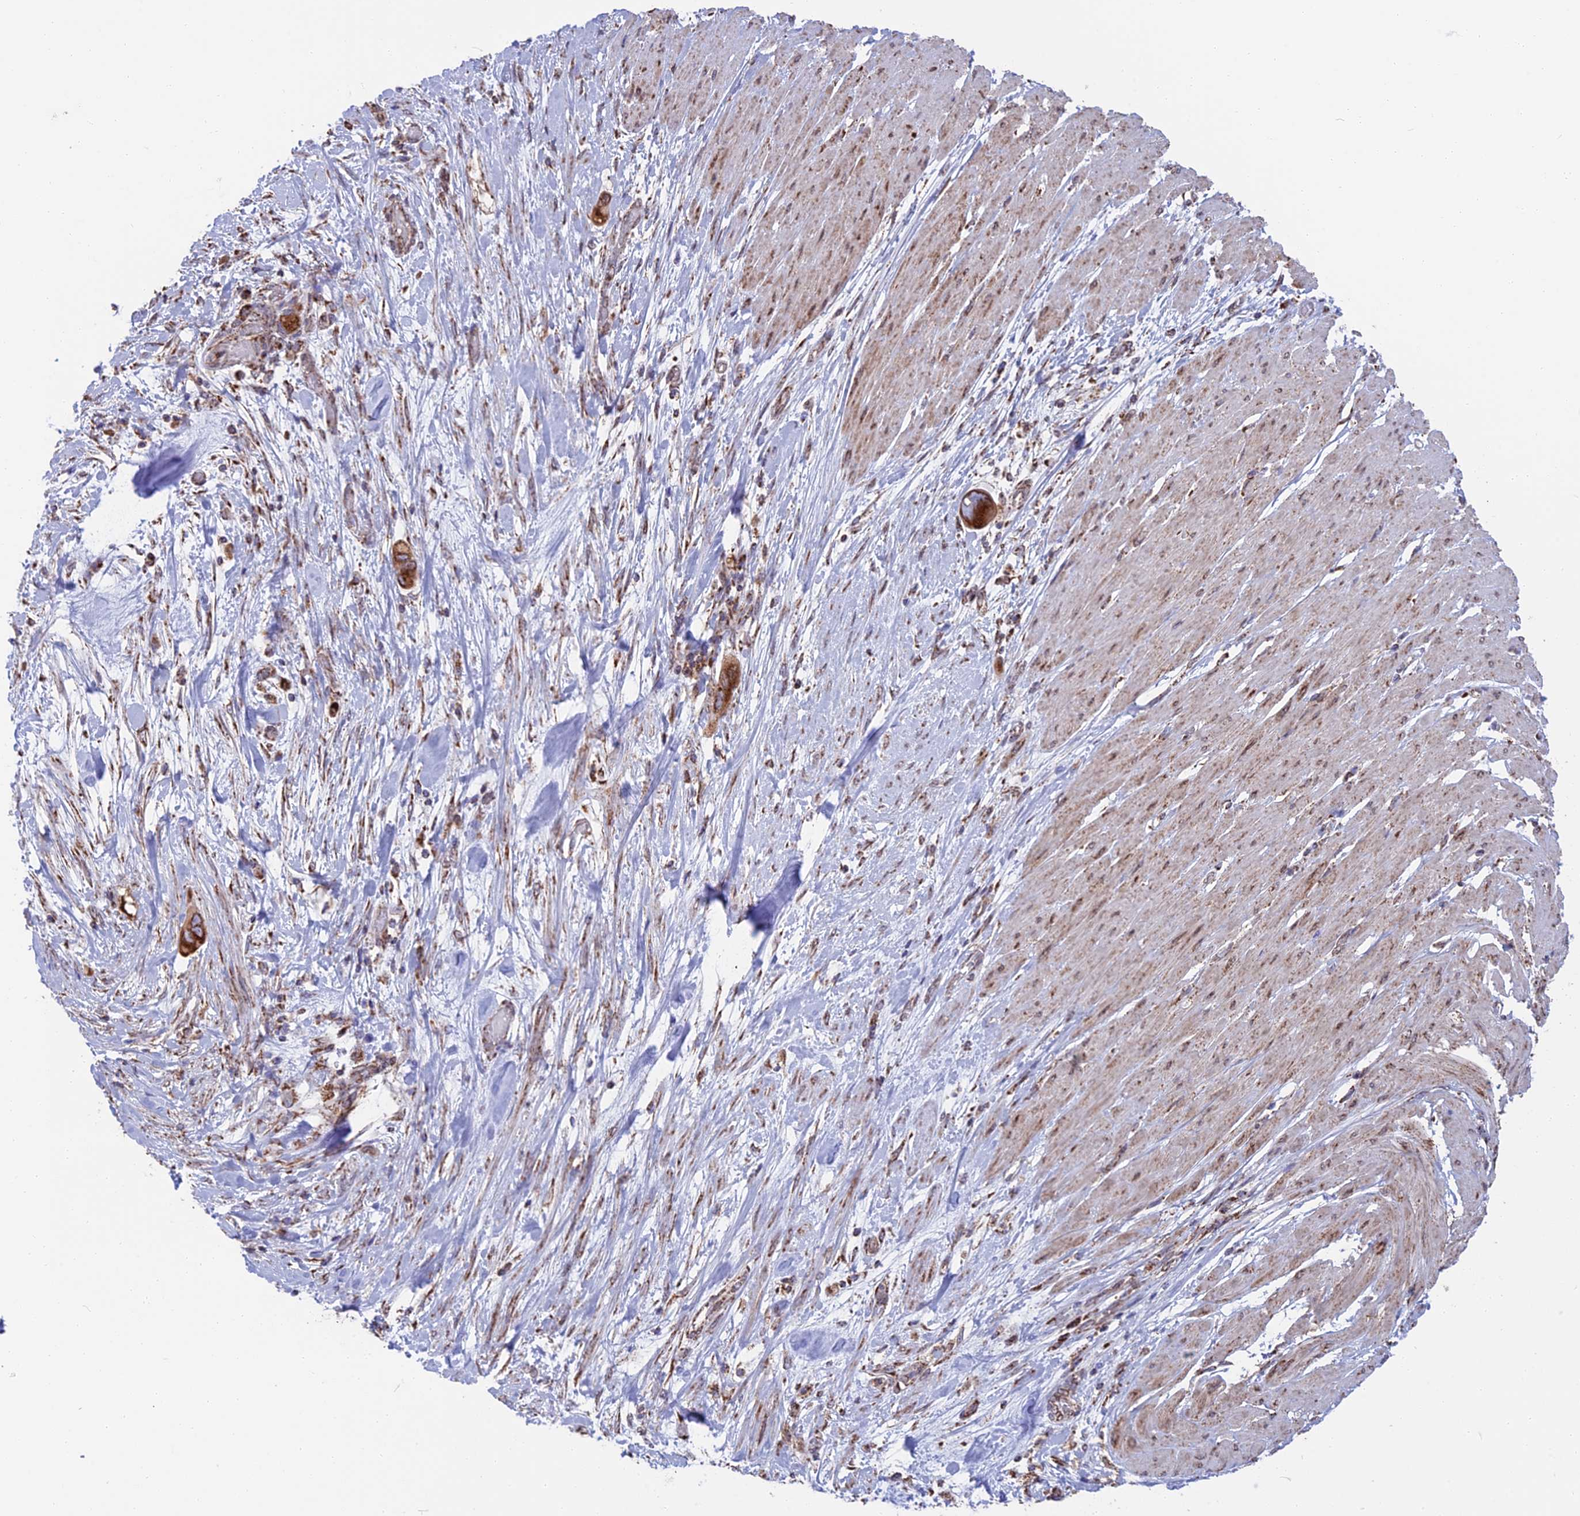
{"staining": {"intensity": "strong", "quantity": ">75%", "location": "cytoplasmic/membranous"}, "tissue": "pancreatic cancer", "cell_type": "Tumor cells", "image_type": "cancer", "snomed": [{"axis": "morphology", "description": "Adenocarcinoma, NOS"}, {"axis": "topography", "description": "Pancreas"}], "caption": "Protein expression analysis of human pancreatic cancer reveals strong cytoplasmic/membranous staining in approximately >75% of tumor cells.", "gene": "CS", "patient": {"sex": "male", "age": 68}}